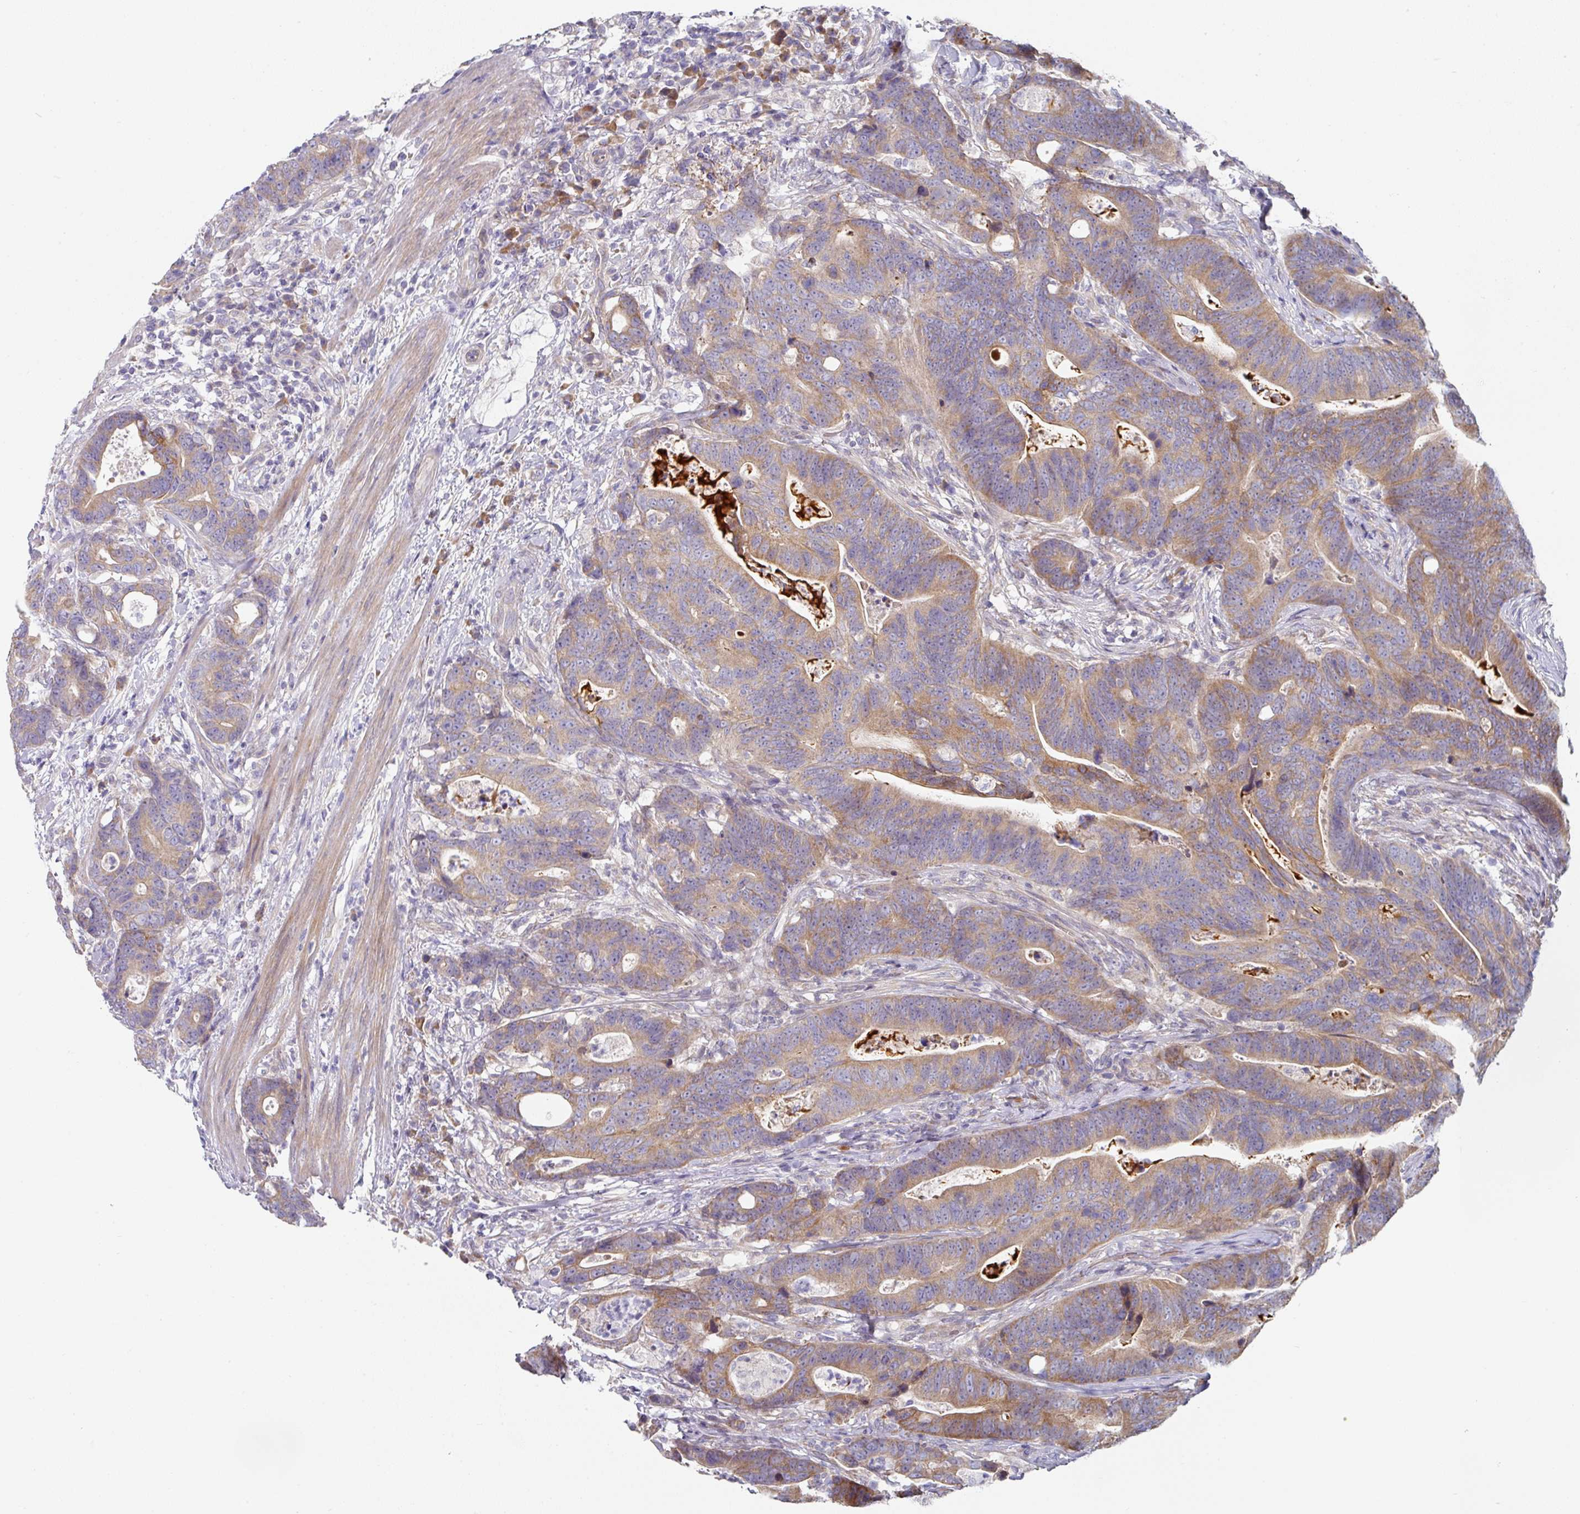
{"staining": {"intensity": "moderate", "quantity": ">75%", "location": "cytoplasmic/membranous"}, "tissue": "colorectal cancer", "cell_type": "Tumor cells", "image_type": "cancer", "snomed": [{"axis": "morphology", "description": "Adenocarcinoma, NOS"}, {"axis": "topography", "description": "Colon"}], "caption": "This is a histology image of immunohistochemistry (IHC) staining of colorectal cancer, which shows moderate staining in the cytoplasmic/membranous of tumor cells.", "gene": "PYROXD2", "patient": {"sex": "female", "age": 82}}